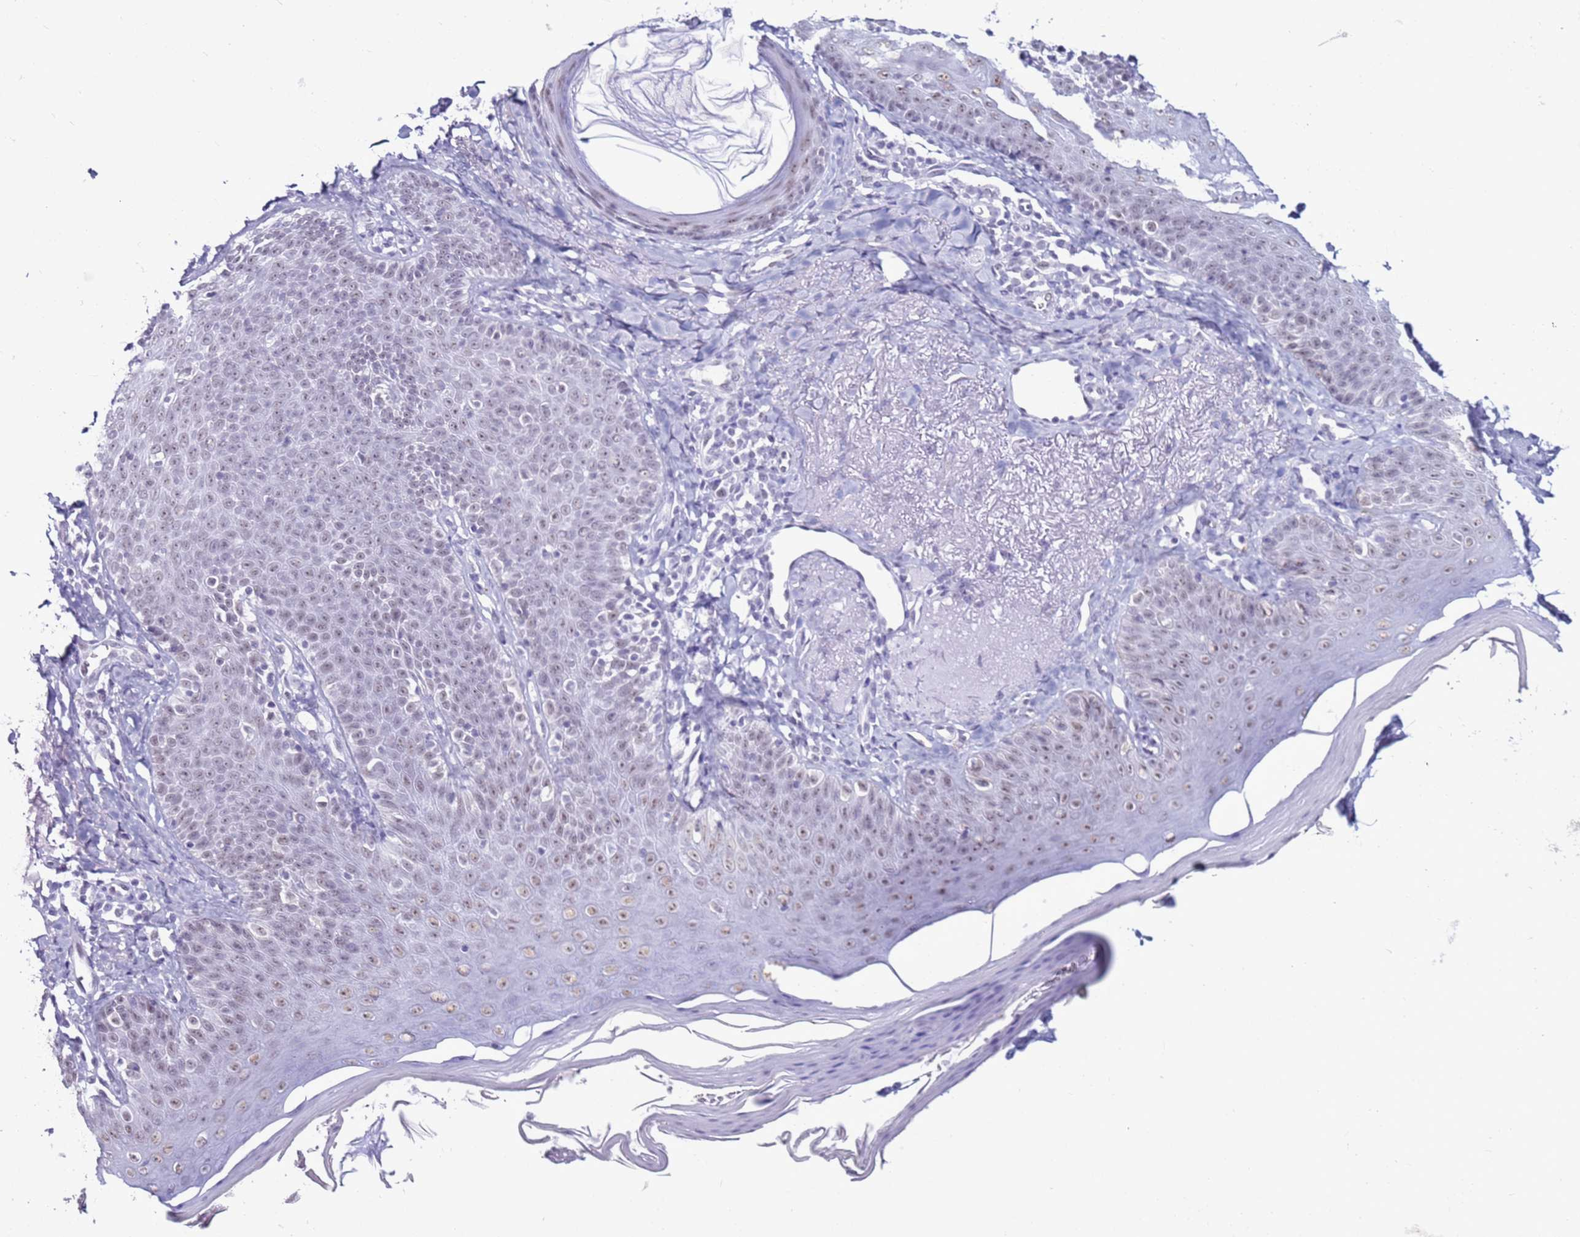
{"staining": {"intensity": "negative", "quantity": "none", "location": "none"}, "tissue": "skin", "cell_type": "Fibroblasts", "image_type": "normal", "snomed": [{"axis": "morphology", "description": "Normal tissue, NOS"}, {"axis": "topography", "description": "Skin"}], "caption": "DAB immunohistochemical staining of benign skin exhibits no significant positivity in fibroblasts.", "gene": "DHX15", "patient": {"sex": "male", "age": 57}}